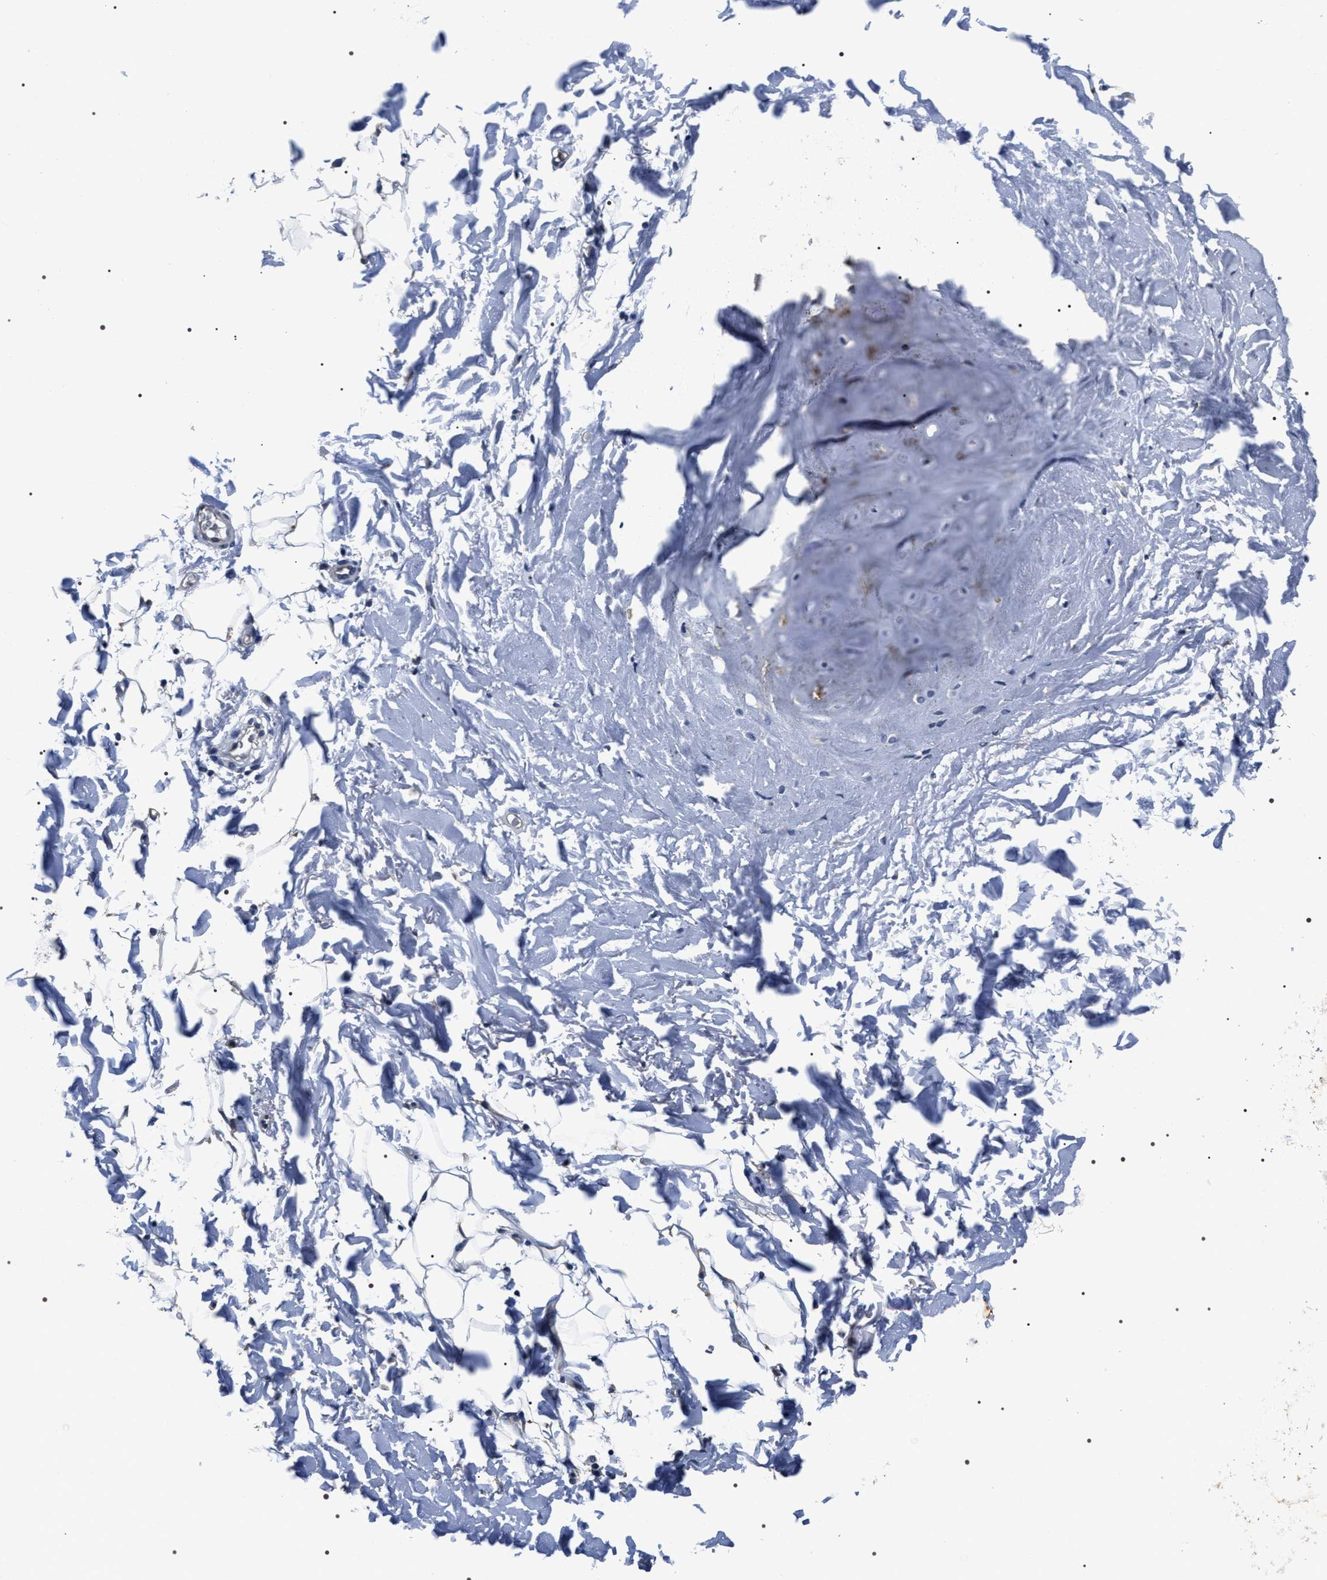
{"staining": {"intensity": "negative", "quantity": "none", "location": "none"}, "tissue": "adipose tissue", "cell_type": "Adipocytes", "image_type": "normal", "snomed": [{"axis": "morphology", "description": "Normal tissue, NOS"}, {"axis": "topography", "description": "Cartilage tissue"}, {"axis": "topography", "description": "Bronchus"}], "caption": "Adipose tissue stained for a protein using immunohistochemistry shows no positivity adipocytes.", "gene": "TRIM54", "patient": {"sex": "female", "age": 73}}